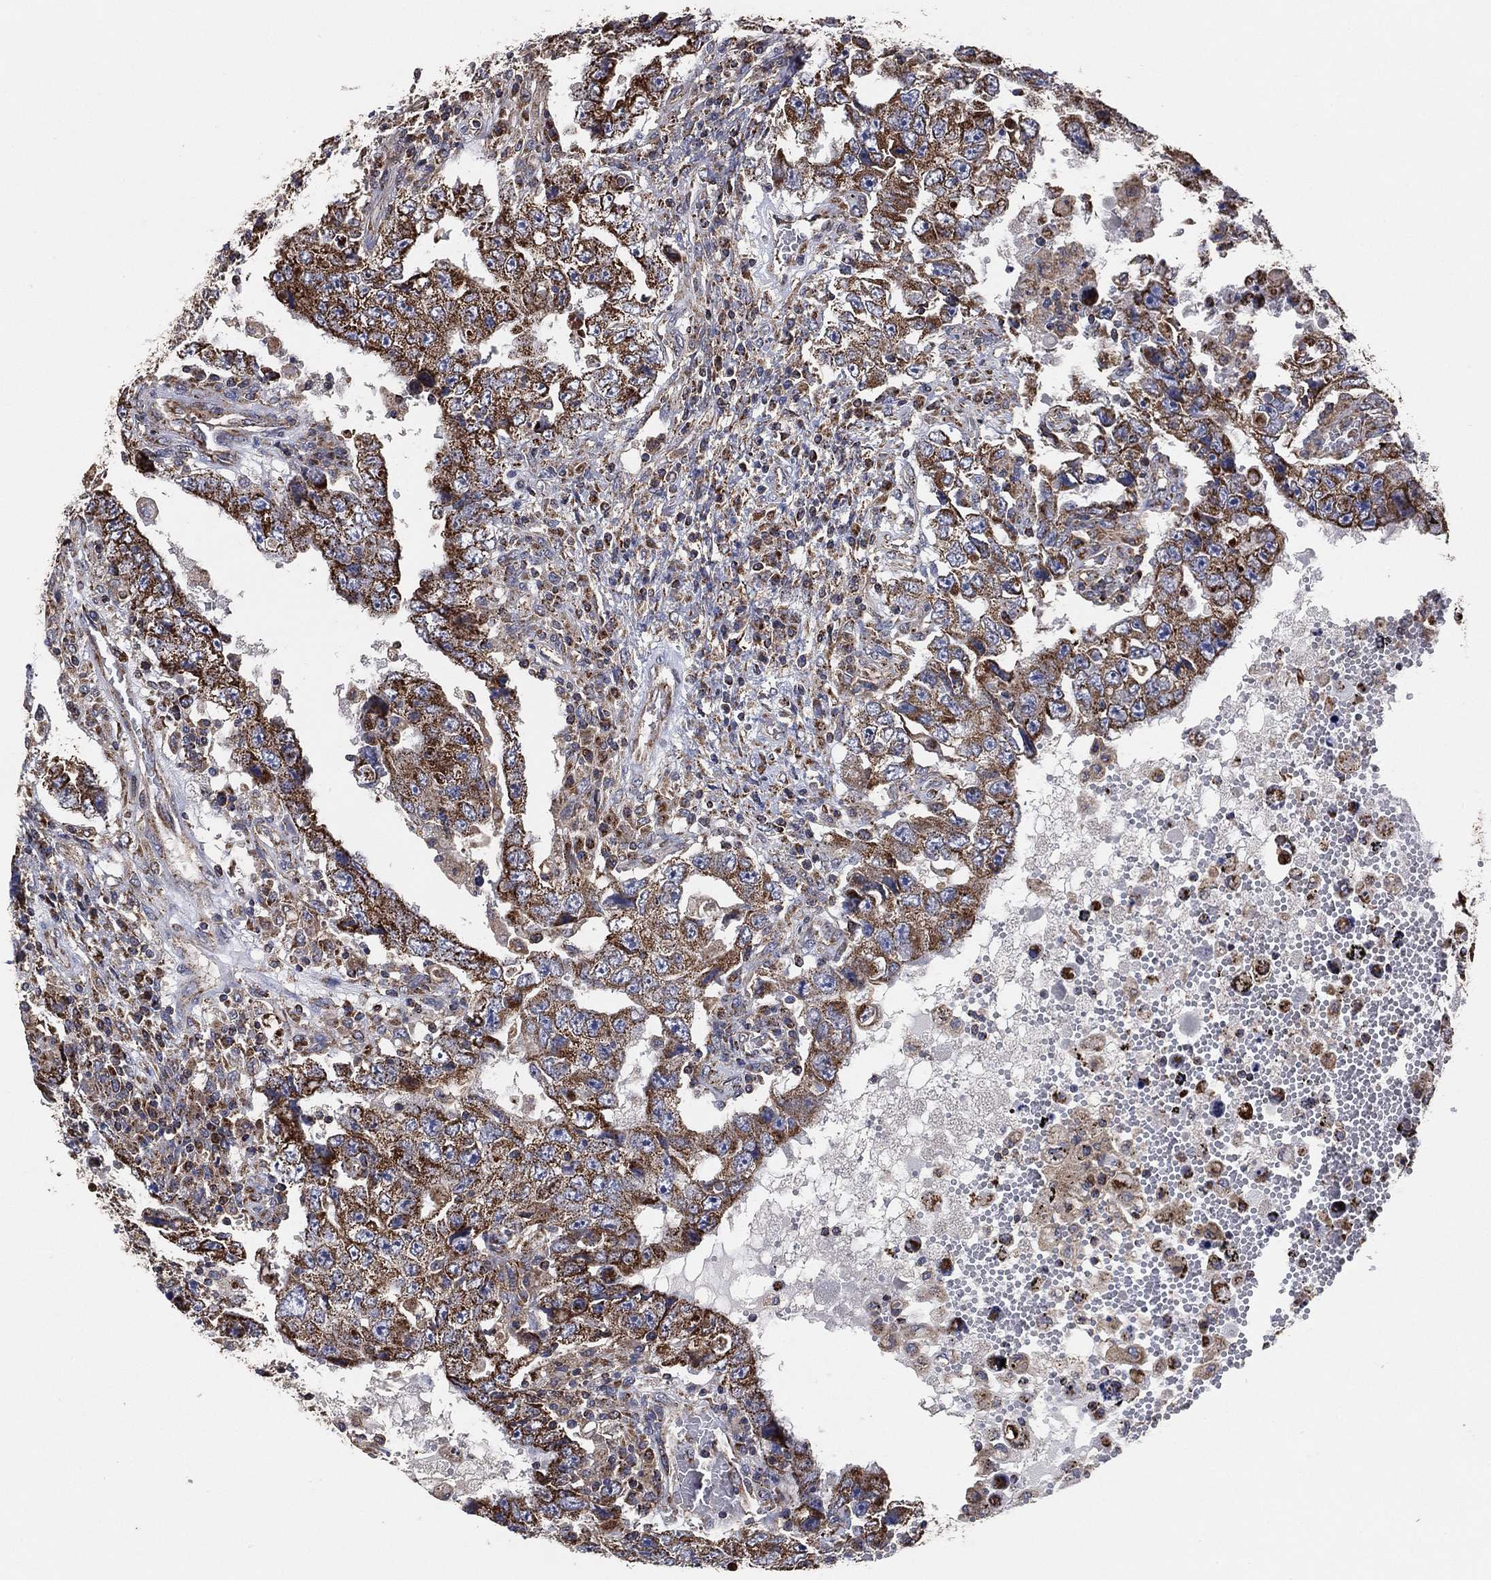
{"staining": {"intensity": "strong", "quantity": "<25%", "location": "cytoplasmic/membranous"}, "tissue": "testis cancer", "cell_type": "Tumor cells", "image_type": "cancer", "snomed": [{"axis": "morphology", "description": "Carcinoma, Embryonal, NOS"}, {"axis": "topography", "description": "Testis"}], "caption": "Immunohistochemistry (DAB) staining of human embryonal carcinoma (testis) demonstrates strong cytoplasmic/membranous protein positivity in approximately <25% of tumor cells.", "gene": "LIMD1", "patient": {"sex": "male", "age": 26}}